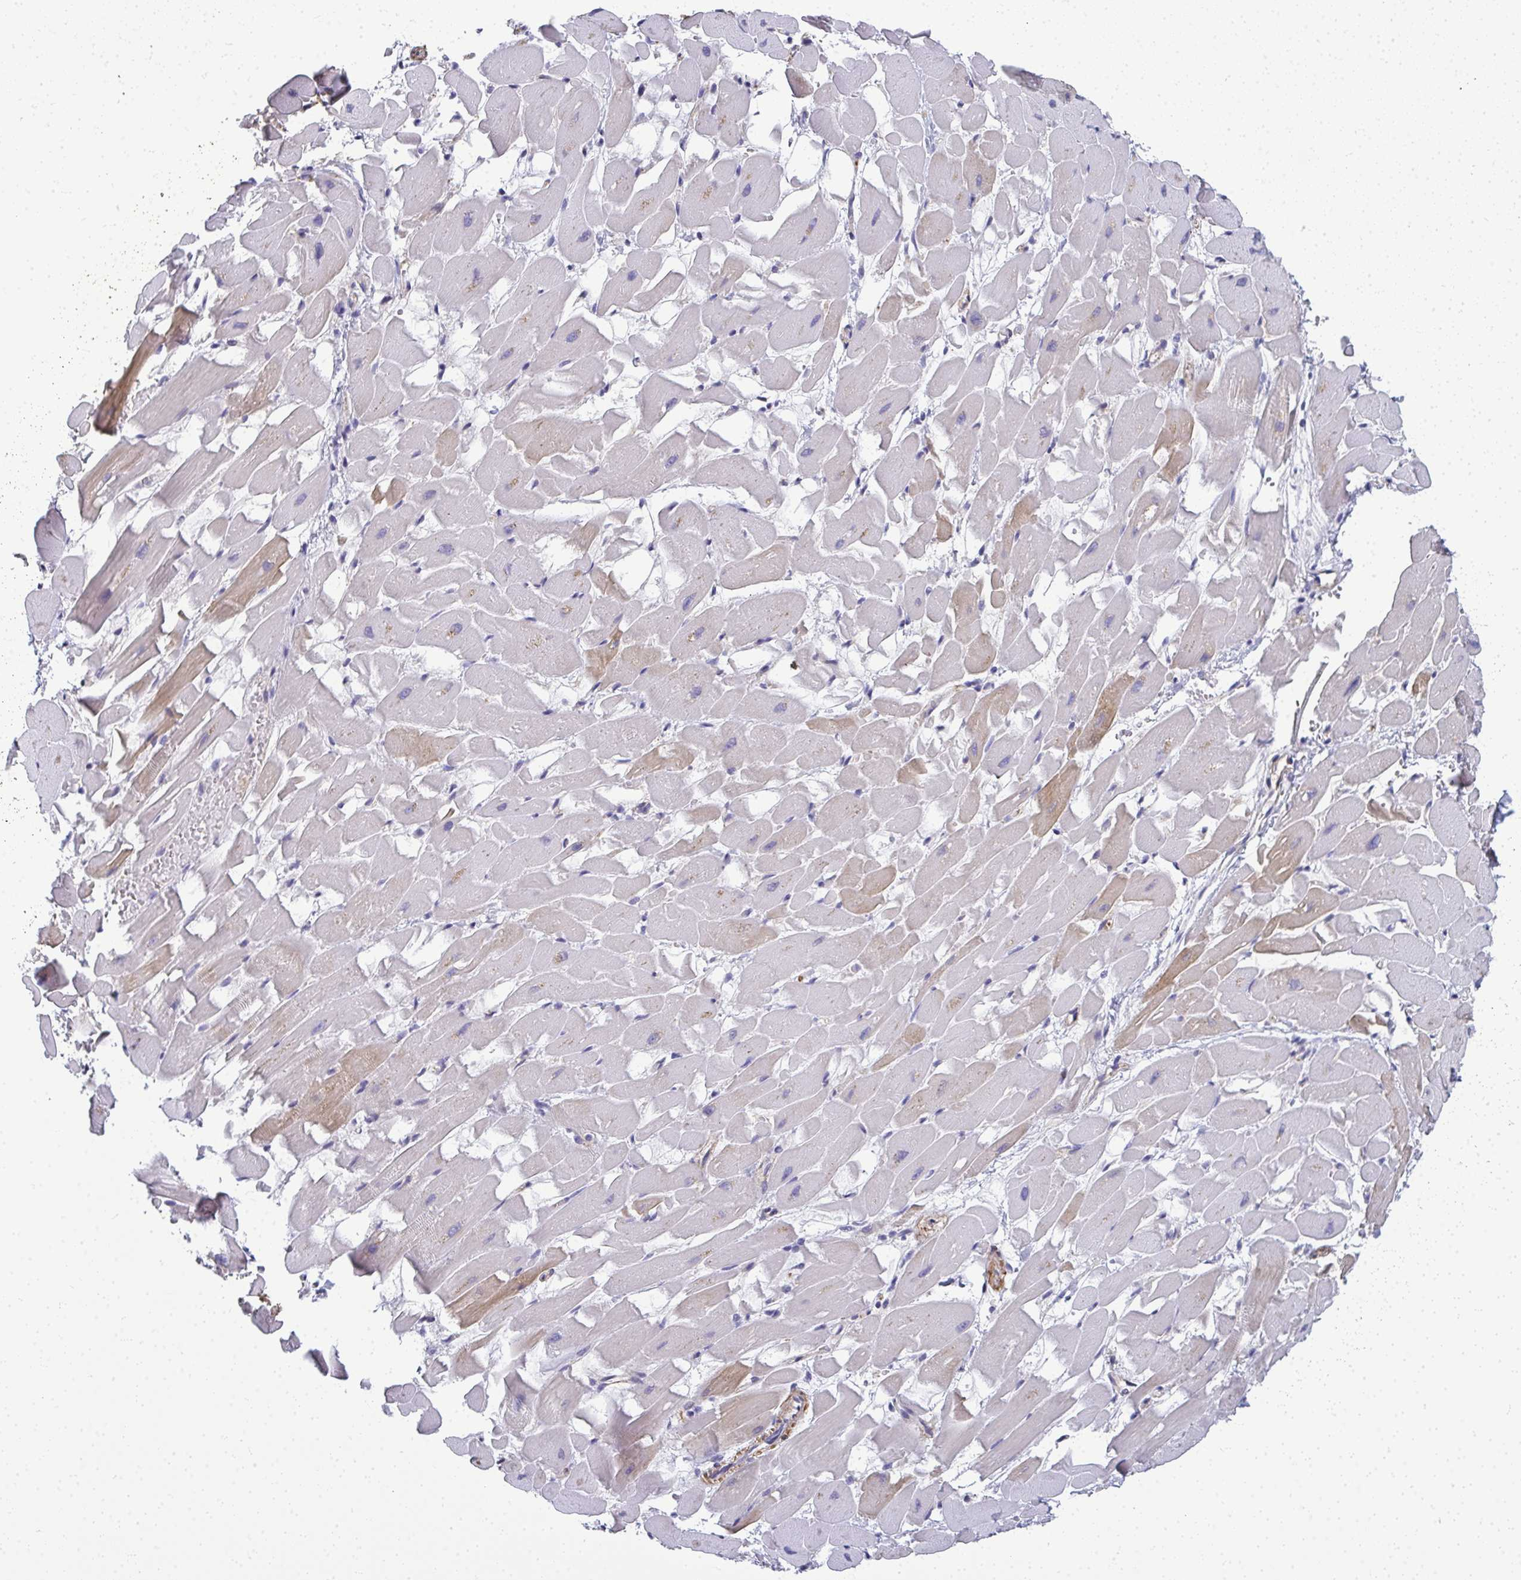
{"staining": {"intensity": "moderate", "quantity": "25%-75%", "location": "cytoplasmic/membranous"}, "tissue": "heart muscle", "cell_type": "Cardiomyocytes", "image_type": "normal", "snomed": [{"axis": "morphology", "description": "Normal tissue, NOS"}, {"axis": "topography", "description": "Heart"}], "caption": "Immunohistochemistry (IHC) photomicrograph of benign human heart muscle stained for a protein (brown), which exhibits medium levels of moderate cytoplasmic/membranous staining in approximately 25%-75% of cardiomyocytes.", "gene": "MYL1", "patient": {"sex": "male", "age": 37}}